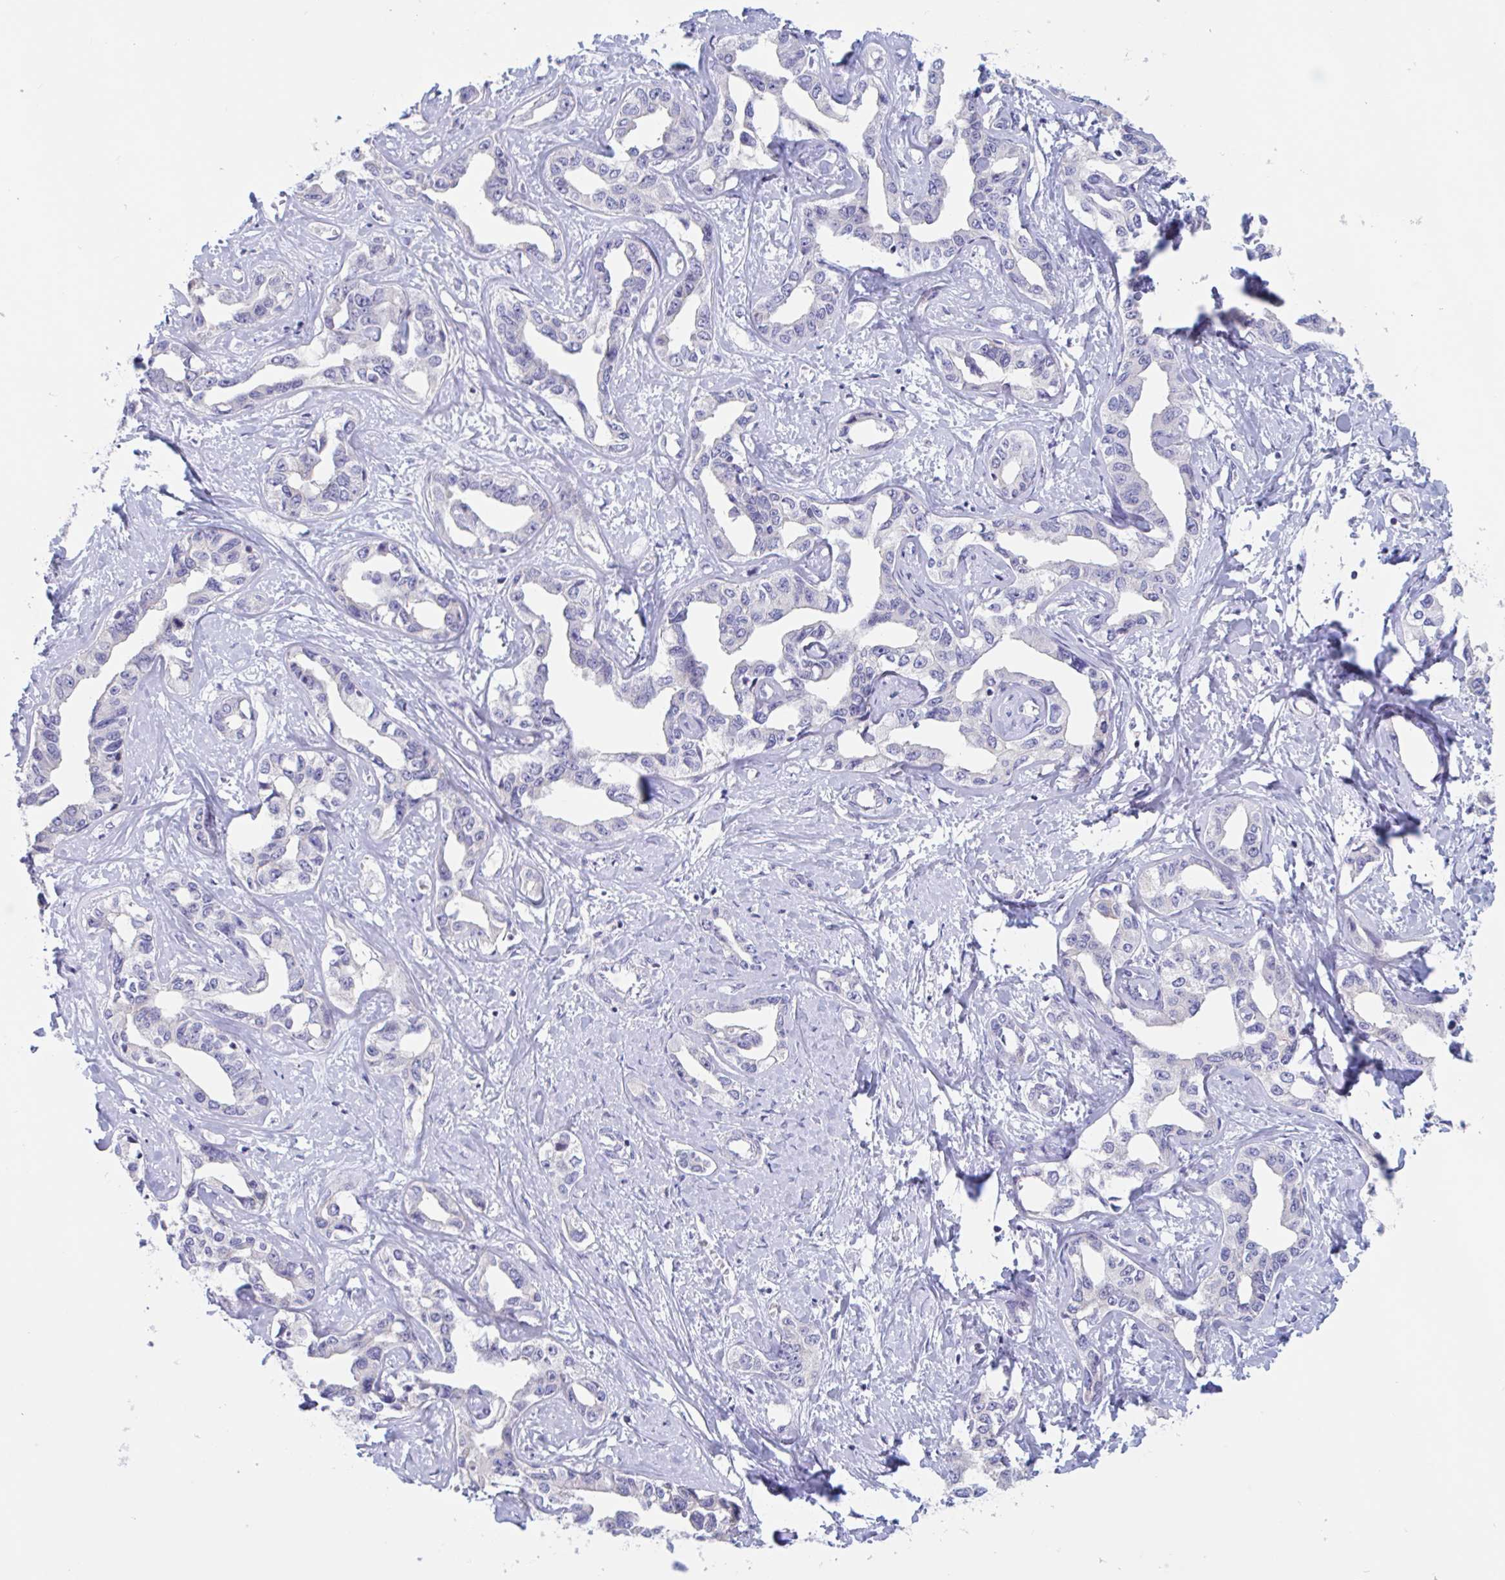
{"staining": {"intensity": "negative", "quantity": "none", "location": "none"}, "tissue": "liver cancer", "cell_type": "Tumor cells", "image_type": "cancer", "snomed": [{"axis": "morphology", "description": "Cholangiocarcinoma"}, {"axis": "topography", "description": "Liver"}], "caption": "The immunohistochemistry micrograph has no significant positivity in tumor cells of cholangiocarcinoma (liver) tissue. (Brightfield microscopy of DAB IHC at high magnification).", "gene": "UNKL", "patient": {"sex": "male", "age": 59}}